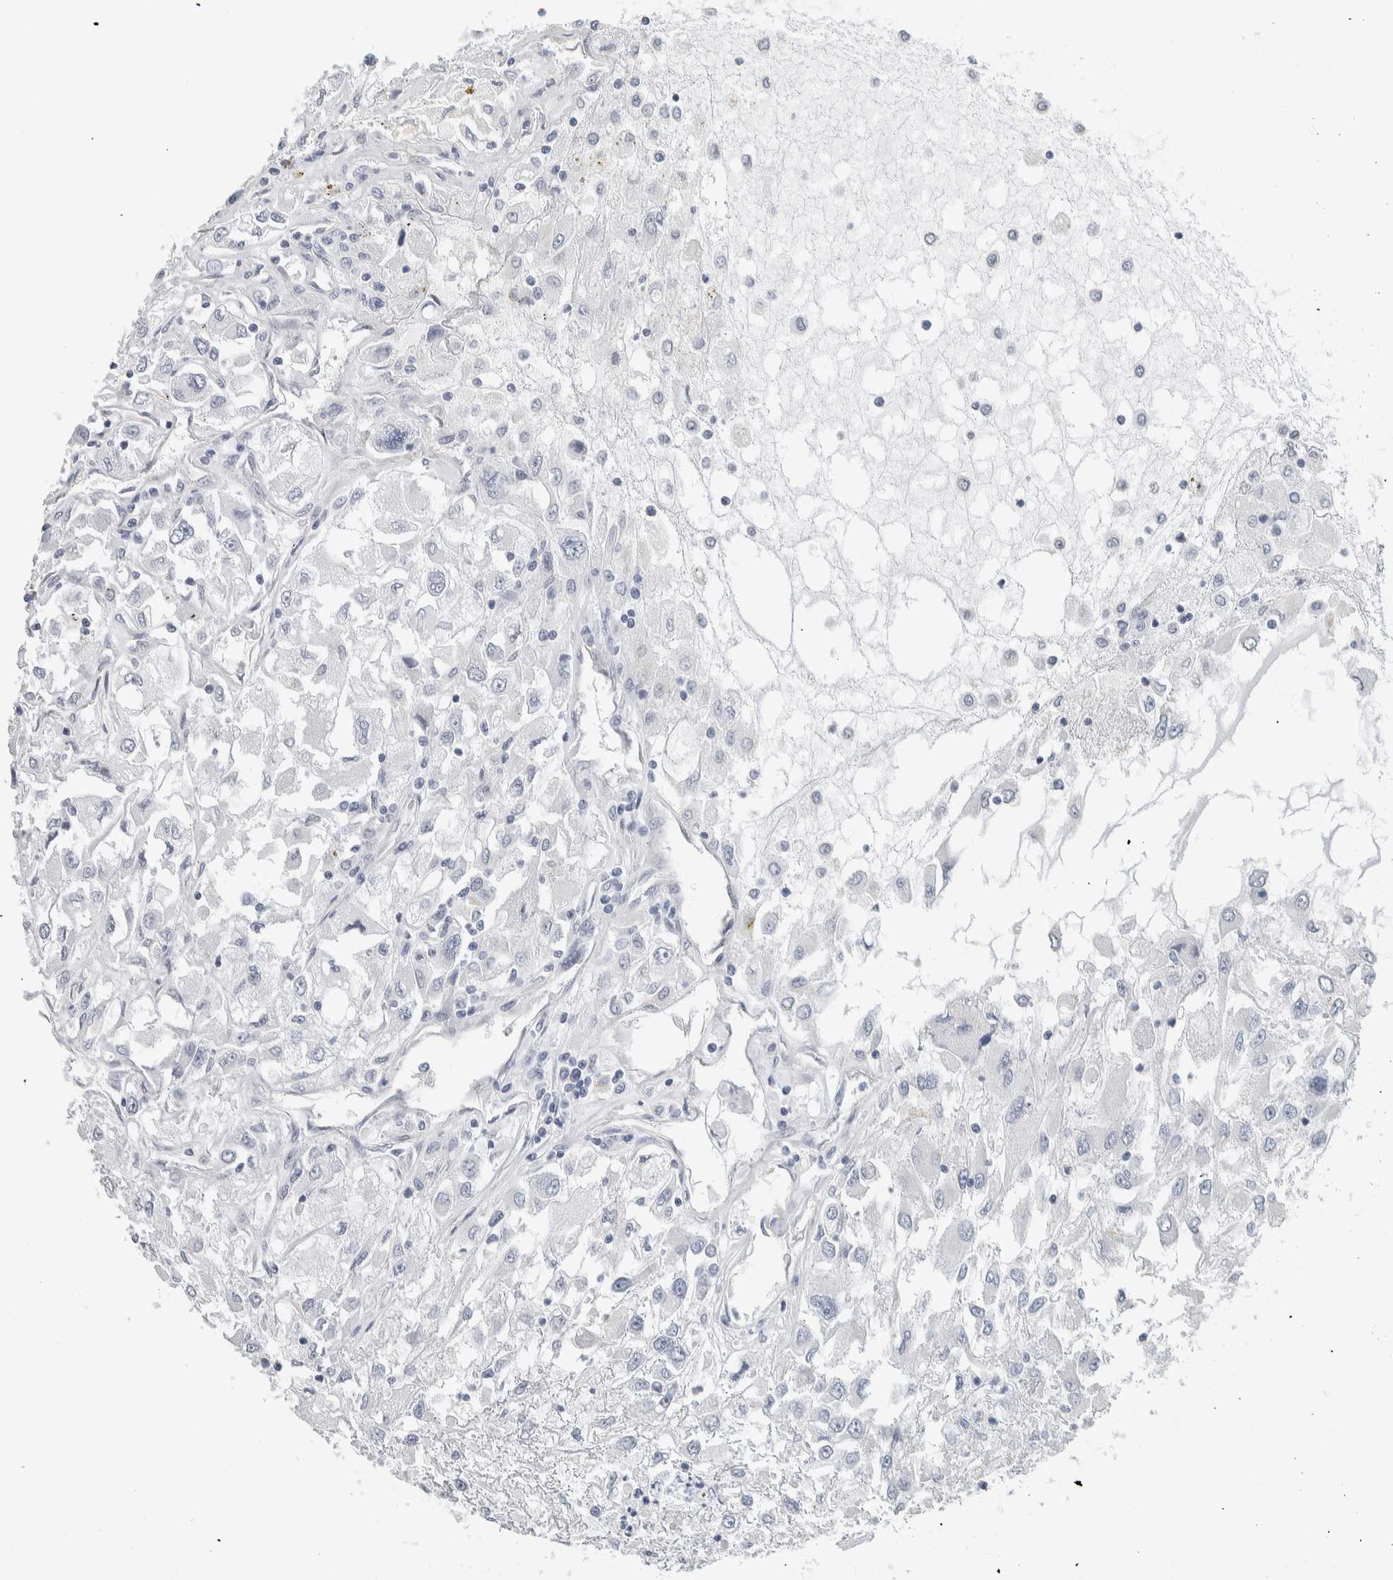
{"staining": {"intensity": "negative", "quantity": "none", "location": "none"}, "tissue": "renal cancer", "cell_type": "Tumor cells", "image_type": "cancer", "snomed": [{"axis": "morphology", "description": "Adenocarcinoma, NOS"}, {"axis": "topography", "description": "Kidney"}], "caption": "Photomicrograph shows no protein staining in tumor cells of renal cancer (adenocarcinoma) tissue.", "gene": "NEFM", "patient": {"sex": "female", "age": 52}}